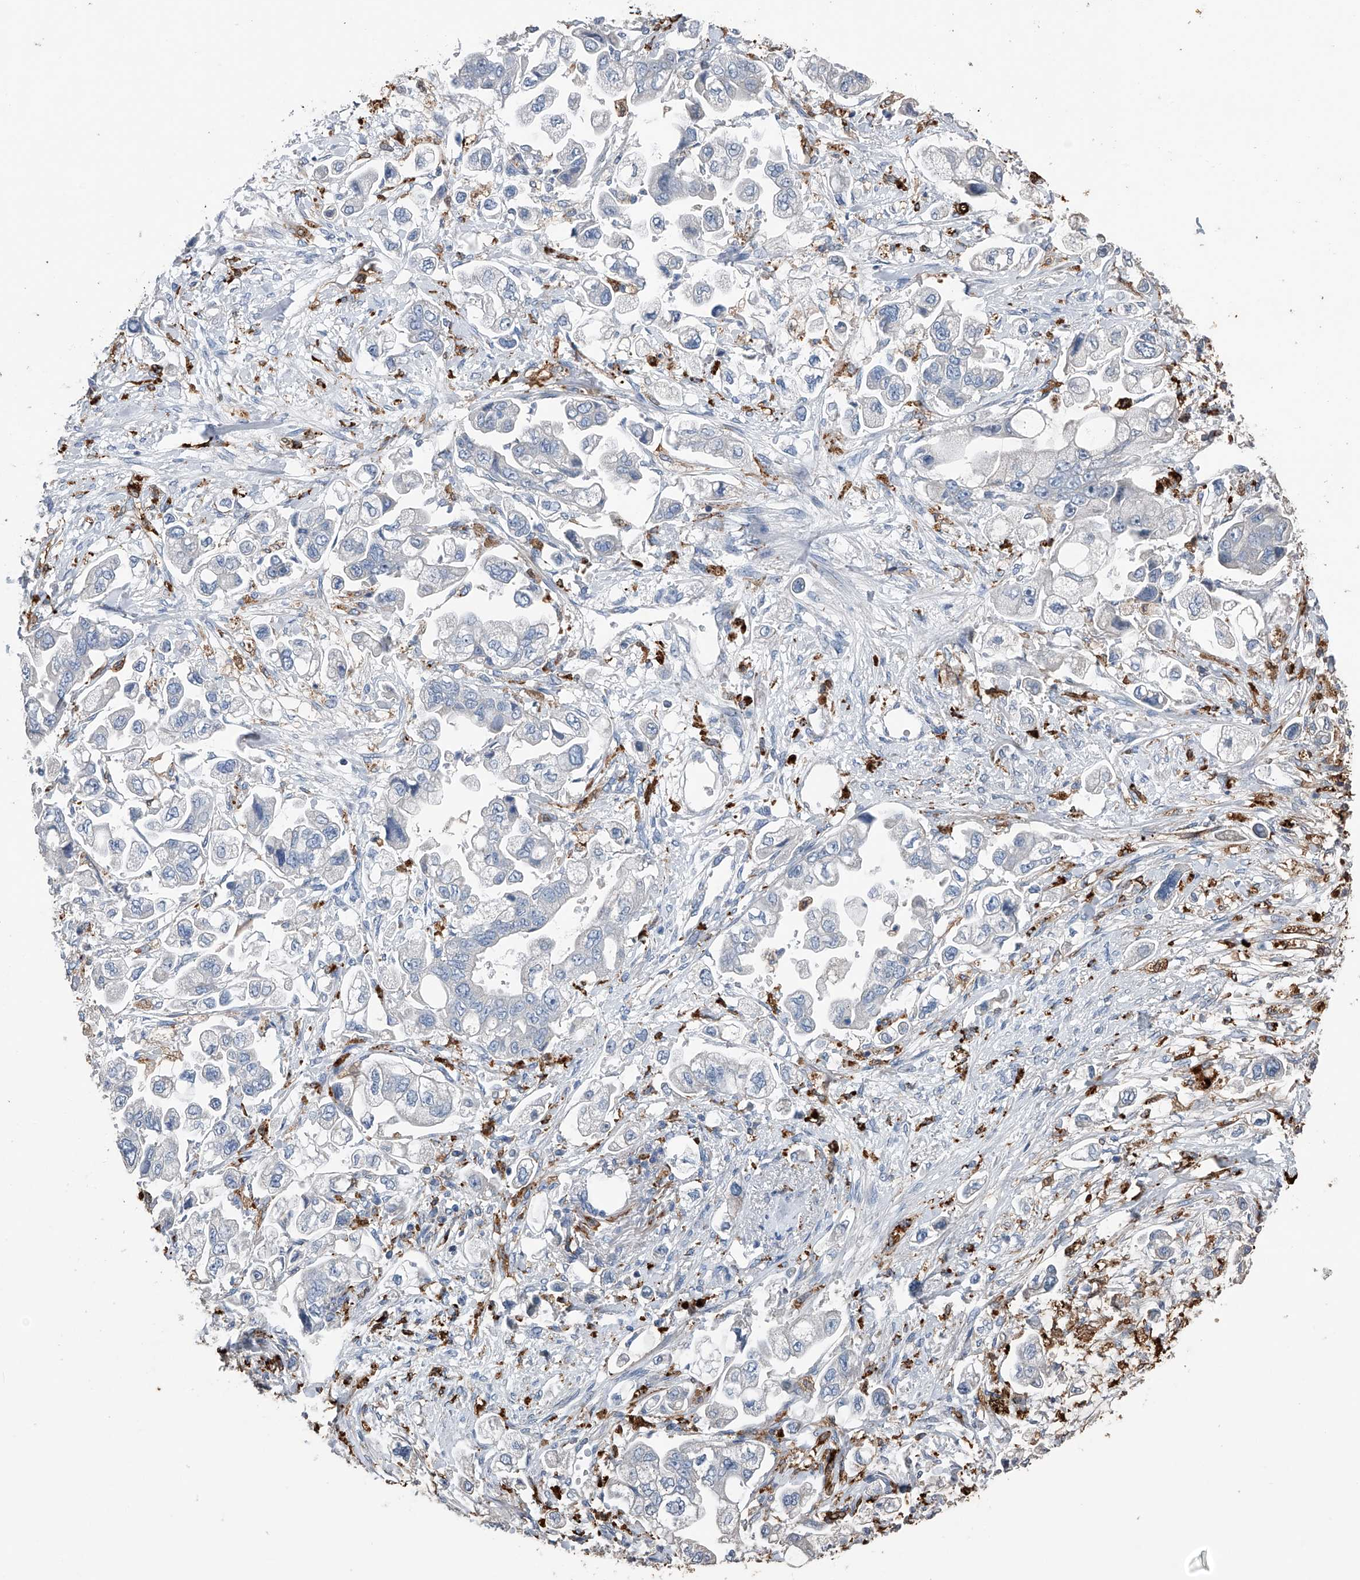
{"staining": {"intensity": "negative", "quantity": "none", "location": "none"}, "tissue": "stomach cancer", "cell_type": "Tumor cells", "image_type": "cancer", "snomed": [{"axis": "morphology", "description": "Adenocarcinoma, NOS"}, {"axis": "topography", "description": "Stomach"}], "caption": "An IHC micrograph of adenocarcinoma (stomach) is shown. There is no staining in tumor cells of adenocarcinoma (stomach).", "gene": "ZNF772", "patient": {"sex": "male", "age": 62}}